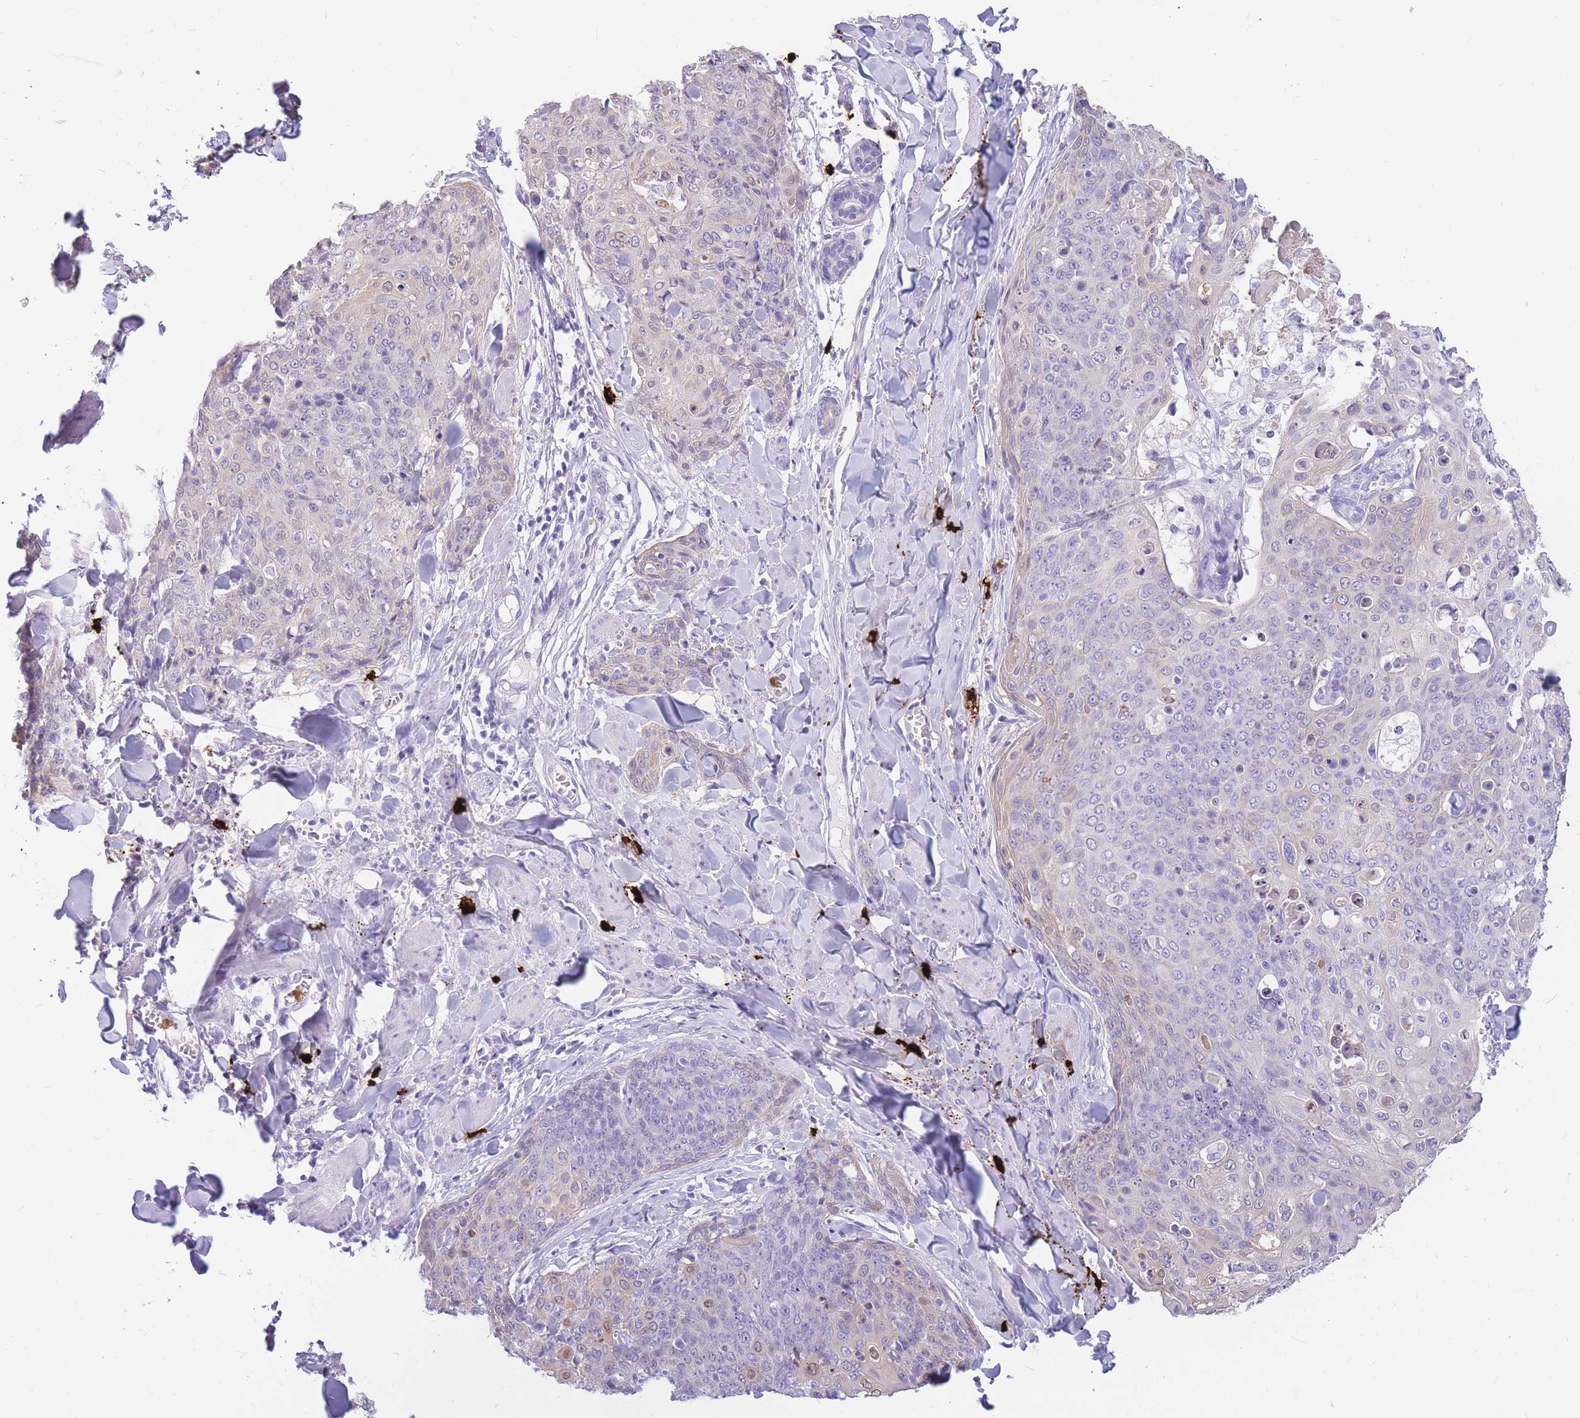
{"staining": {"intensity": "negative", "quantity": "none", "location": "none"}, "tissue": "skin cancer", "cell_type": "Tumor cells", "image_type": "cancer", "snomed": [{"axis": "morphology", "description": "Squamous cell carcinoma, NOS"}, {"axis": "topography", "description": "Skin"}, {"axis": "topography", "description": "Vulva"}], "caption": "DAB (3,3'-diaminobenzidine) immunohistochemical staining of skin cancer (squamous cell carcinoma) exhibits no significant staining in tumor cells.", "gene": "TPSAB1", "patient": {"sex": "female", "age": 85}}